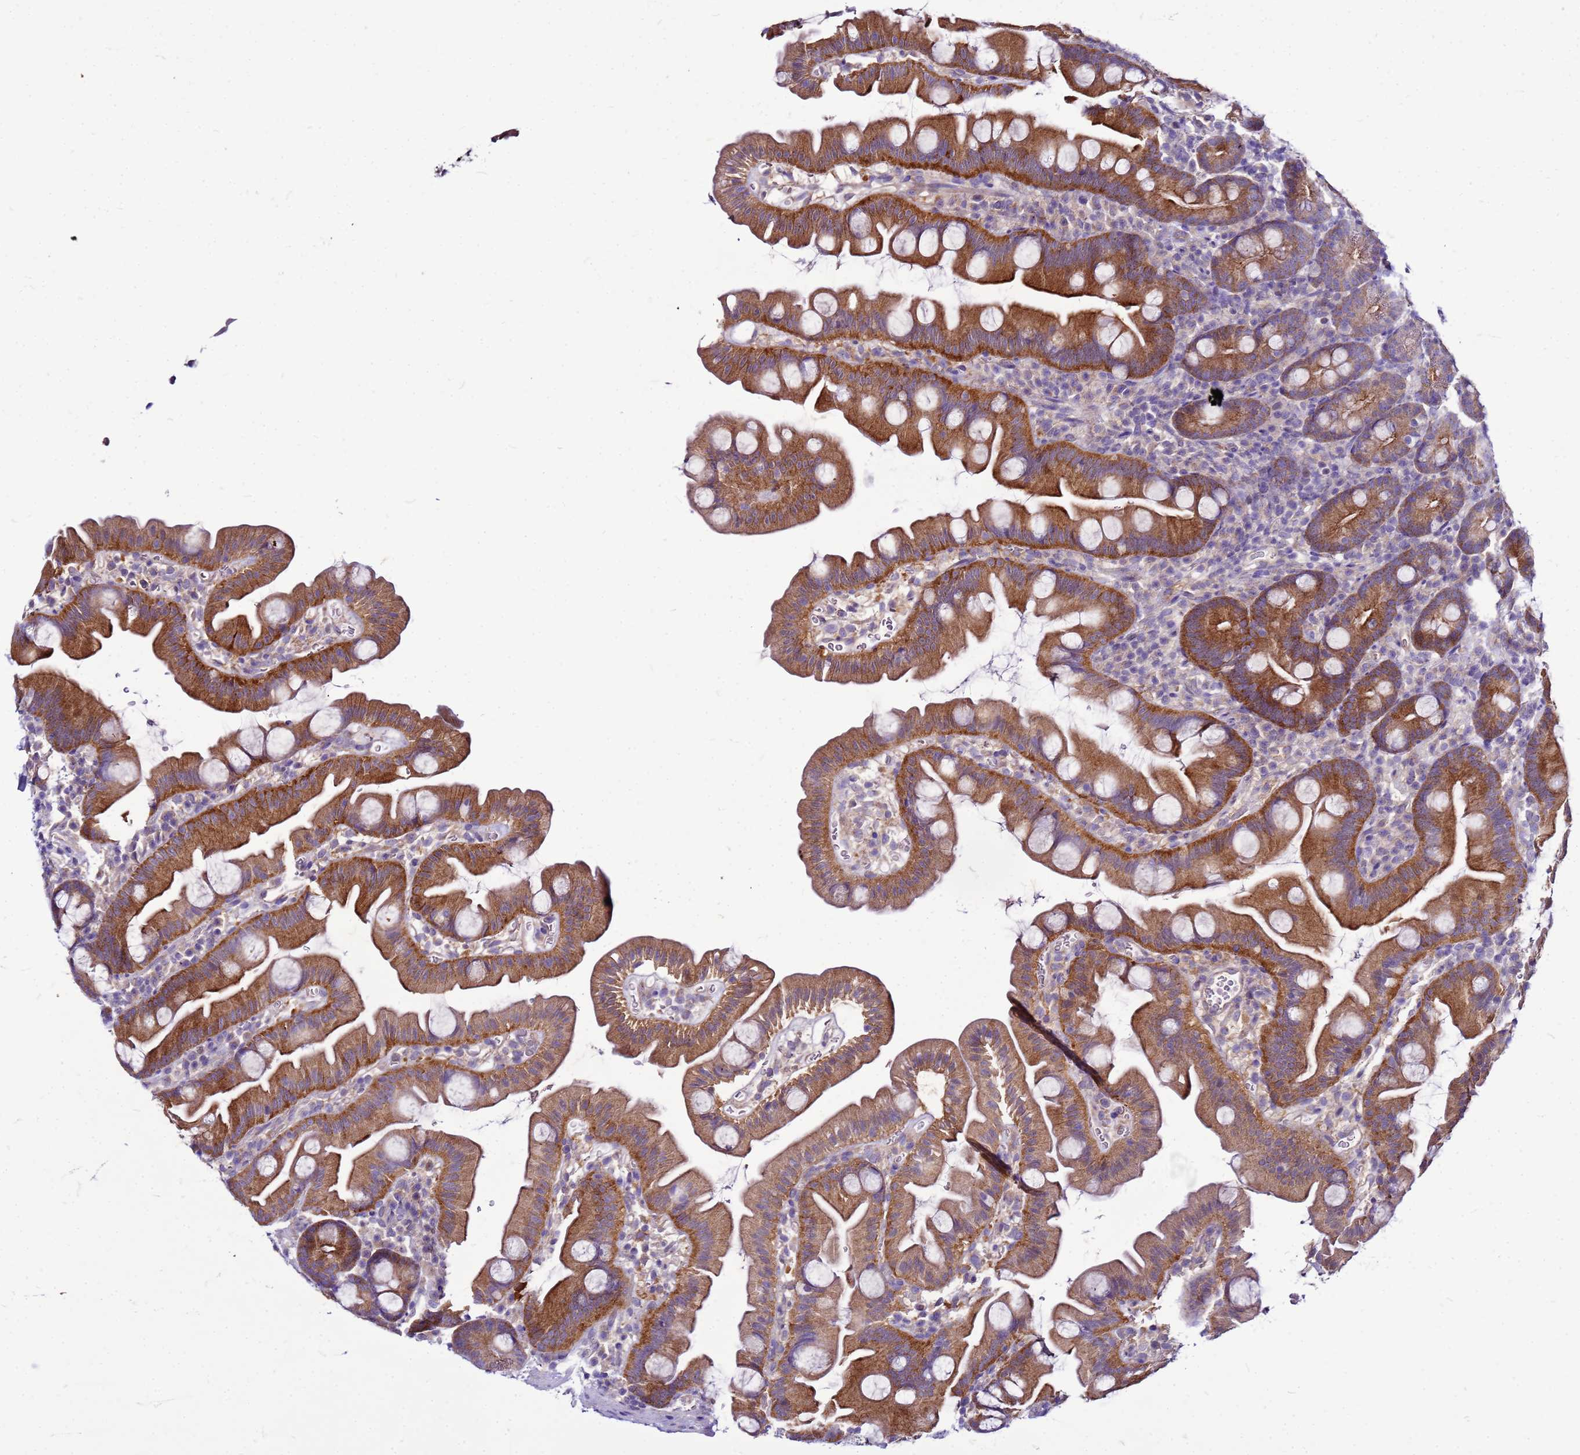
{"staining": {"intensity": "moderate", "quantity": ">75%", "location": "cytoplasmic/membranous"}, "tissue": "small intestine", "cell_type": "Glandular cells", "image_type": "normal", "snomed": [{"axis": "morphology", "description": "Normal tissue, NOS"}, {"axis": "topography", "description": "Small intestine"}], "caption": "Immunohistochemical staining of unremarkable small intestine demonstrates medium levels of moderate cytoplasmic/membranous expression in about >75% of glandular cells. (DAB IHC with brightfield microscopy, high magnification).", "gene": "PKD1", "patient": {"sex": "female", "age": 68}}